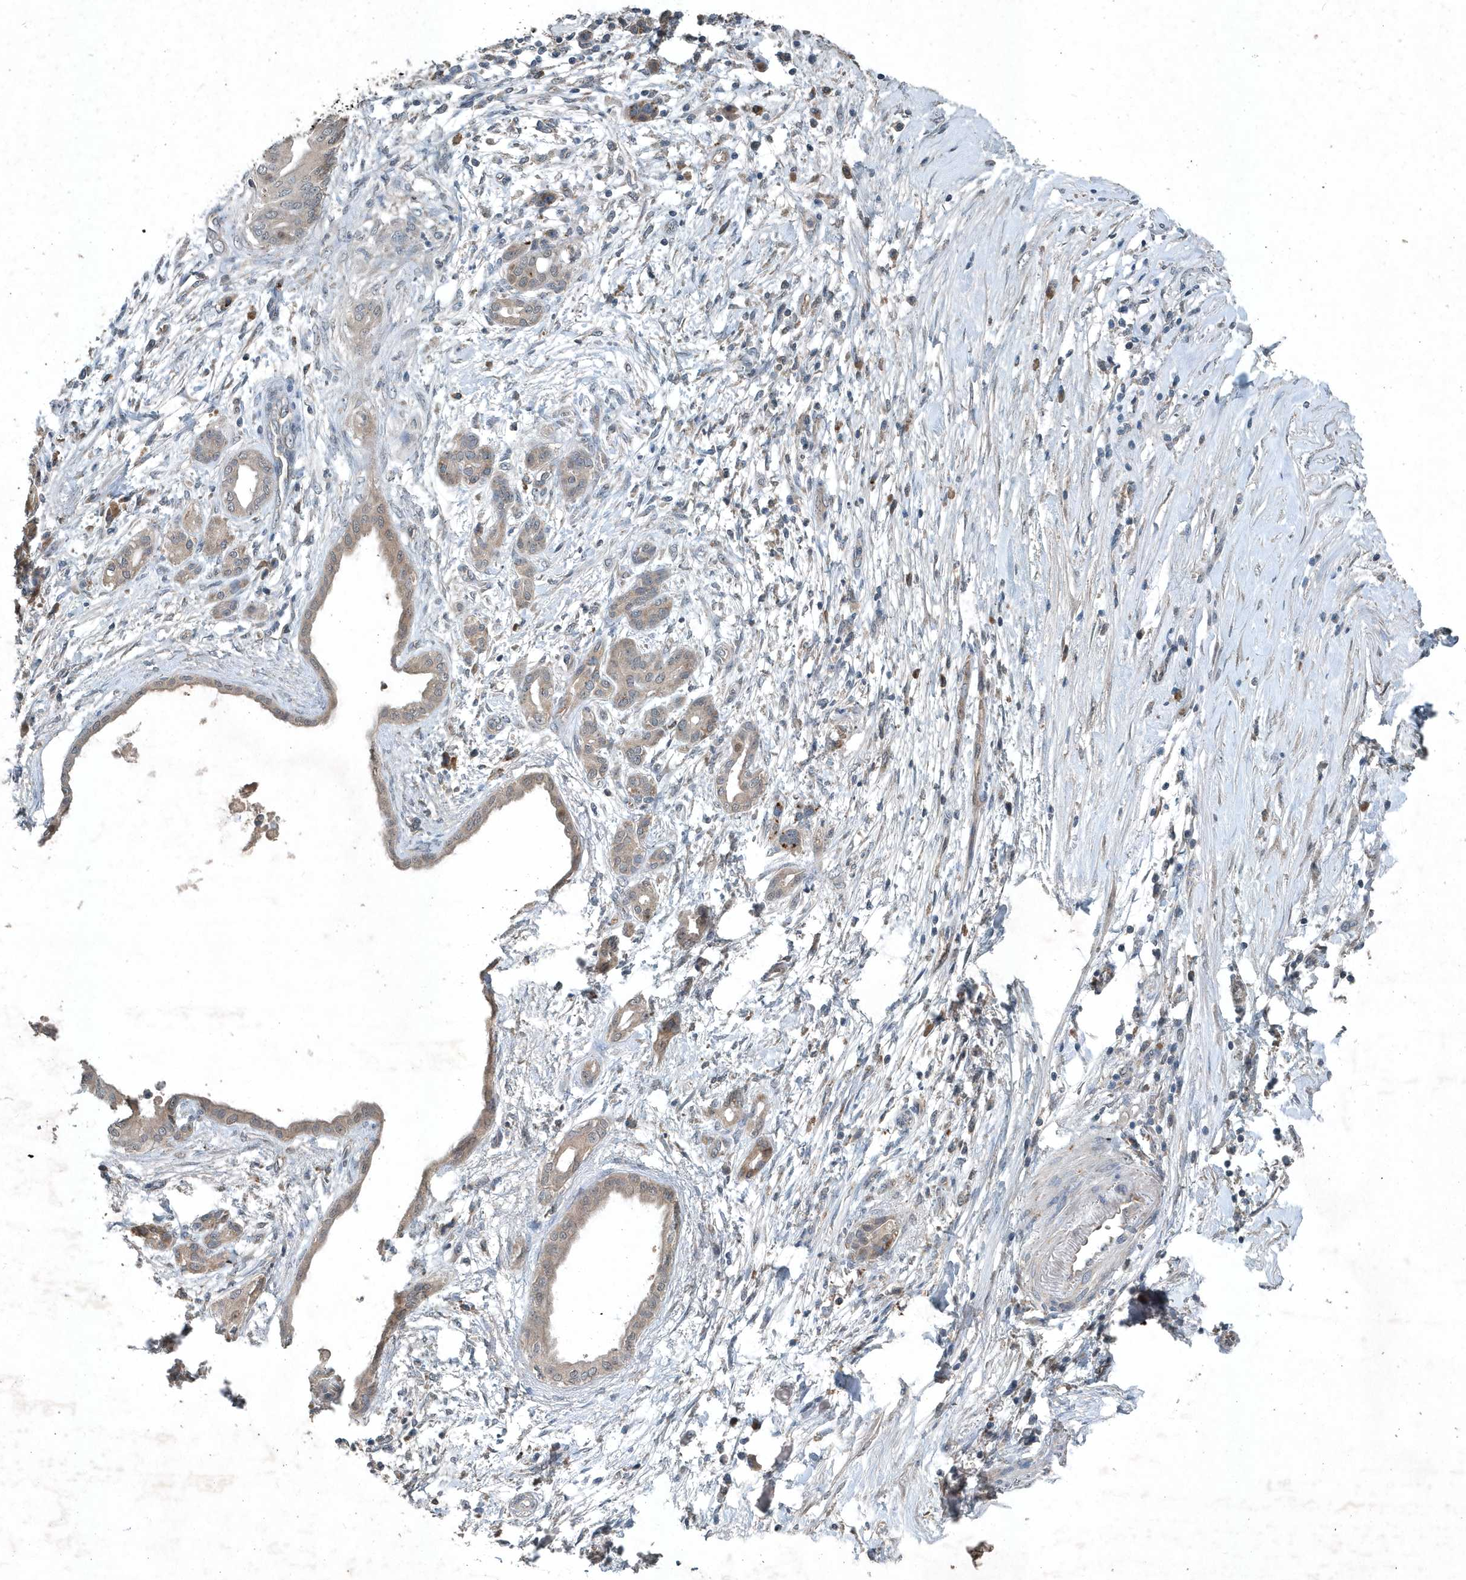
{"staining": {"intensity": "negative", "quantity": "none", "location": "none"}, "tissue": "pancreatic cancer", "cell_type": "Tumor cells", "image_type": "cancer", "snomed": [{"axis": "morphology", "description": "Adenocarcinoma, NOS"}, {"axis": "topography", "description": "Pancreas"}], "caption": "This photomicrograph is of pancreatic adenocarcinoma stained with immunohistochemistry to label a protein in brown with the nuclei are counter-stained blue. There is no expression in tumor cells.", "gene": "SCFD2", "patient": {"sex": "female", "age": 55}}